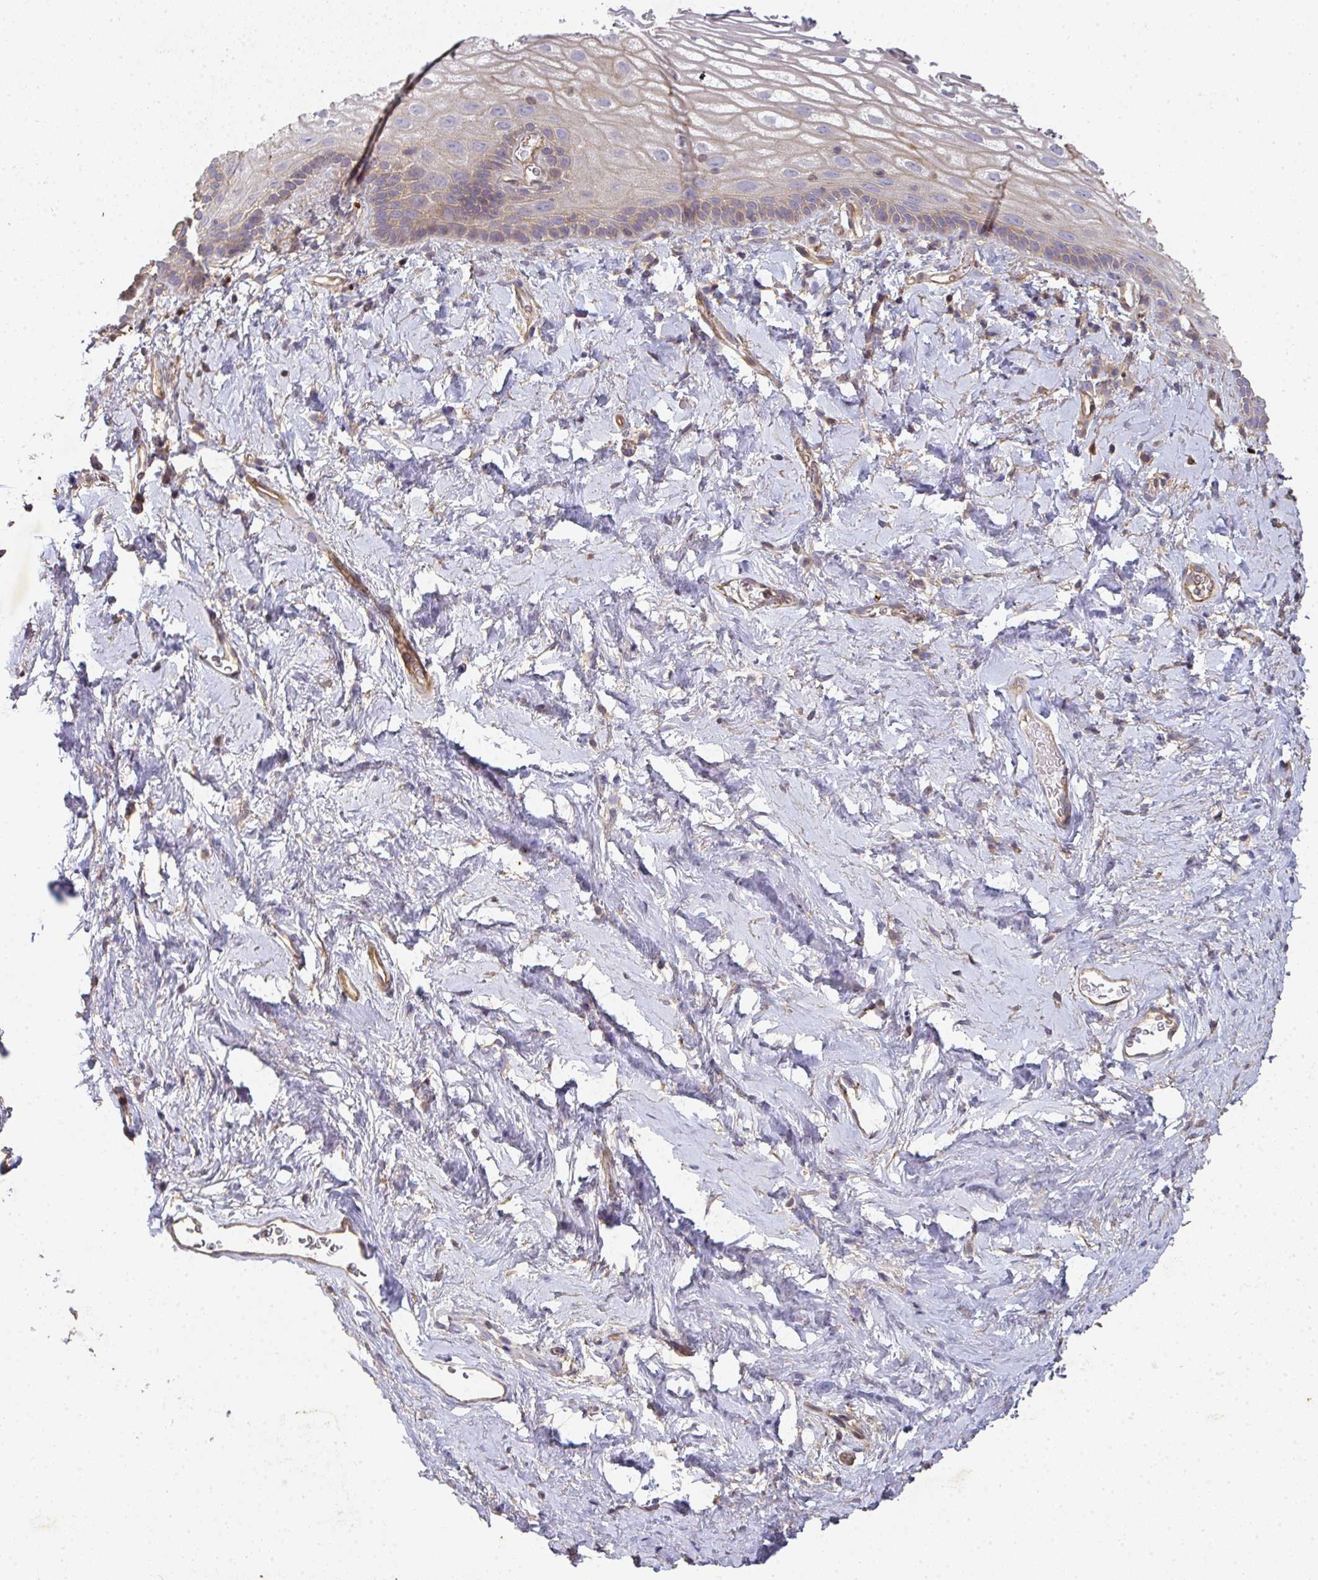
{"staining": {"intensity": "negative", "quantity": "none", "location": "none"}, "tissue": "vagina", "cell_type": "Squamous epithelial cells", "image_type": "normal", "snomed": [{"axis": "morphology", "description": "Normal tissue, NOS"}, {"axis": "morphology", "description": "Adenocarcinoma, NOS"}, {"axis": "topography", "description": "Rectum"}, {"axis": "topography", "description": "Vagina"}, {"axis": "topography", "description": "Peripheral nerve tissue"}], "caption": "Immunohistochemistry of normal human vagina shows no positivity in squamous epithelial cells. Nuclei are stained in blue.", "gene": "TNMD", "patient": {"sex": "female", "age": 71}}